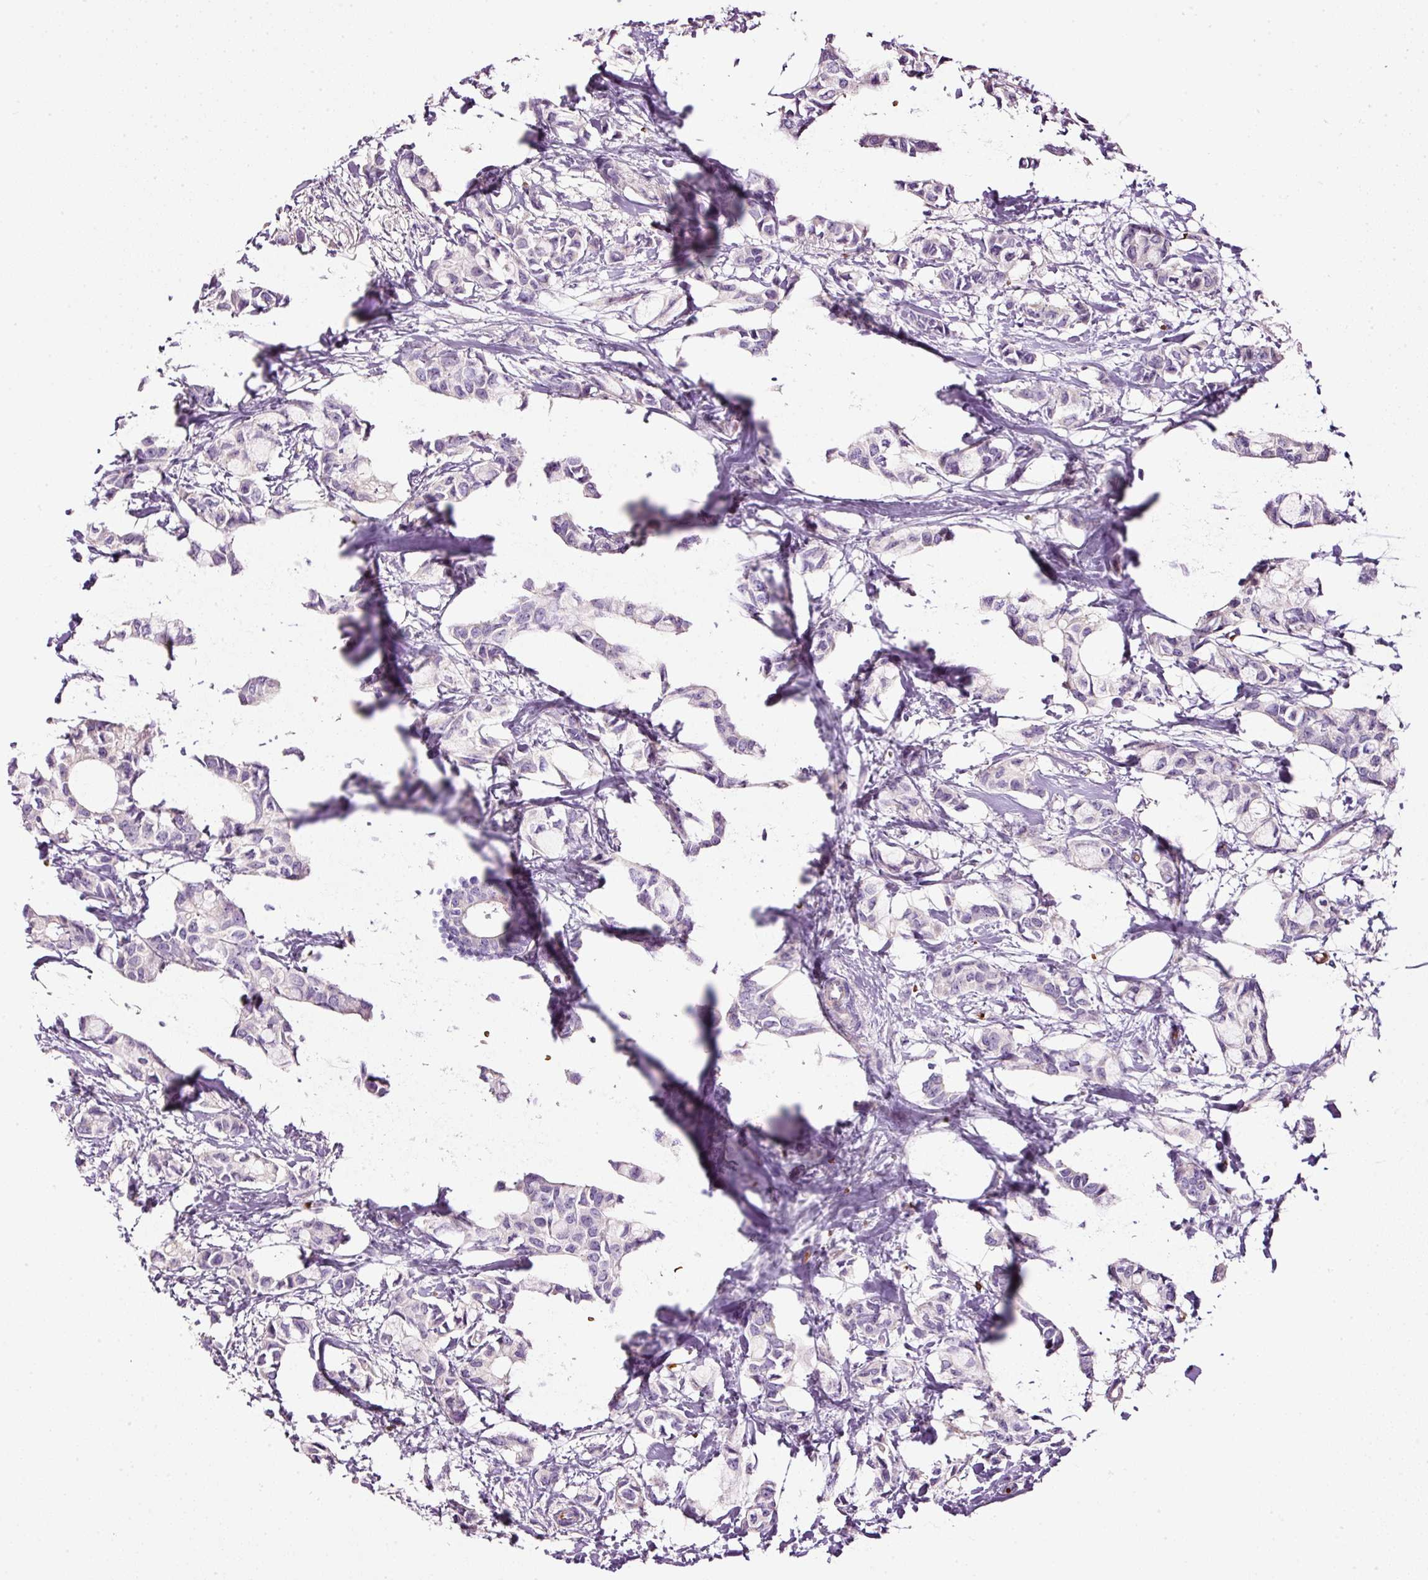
{"staining": {"intensity": "negative", "quantity": "none", "location": "none"}, "tissue": "breast cancer", "cell_type": "Tumor cells", "image_type": "cancer", "snomed": [{"axis": "morphology", "description": "Duct carcinoma"}, {"axis": "topography", "description": "Breast"}], "caption": "IHC histopathology image of breast invasive ductal carcinoma stained for a protein (brown), which shows no positivity in tumor cells.", "gene": "USHBP1", "patient": {"sex": "female", "age": 73}}